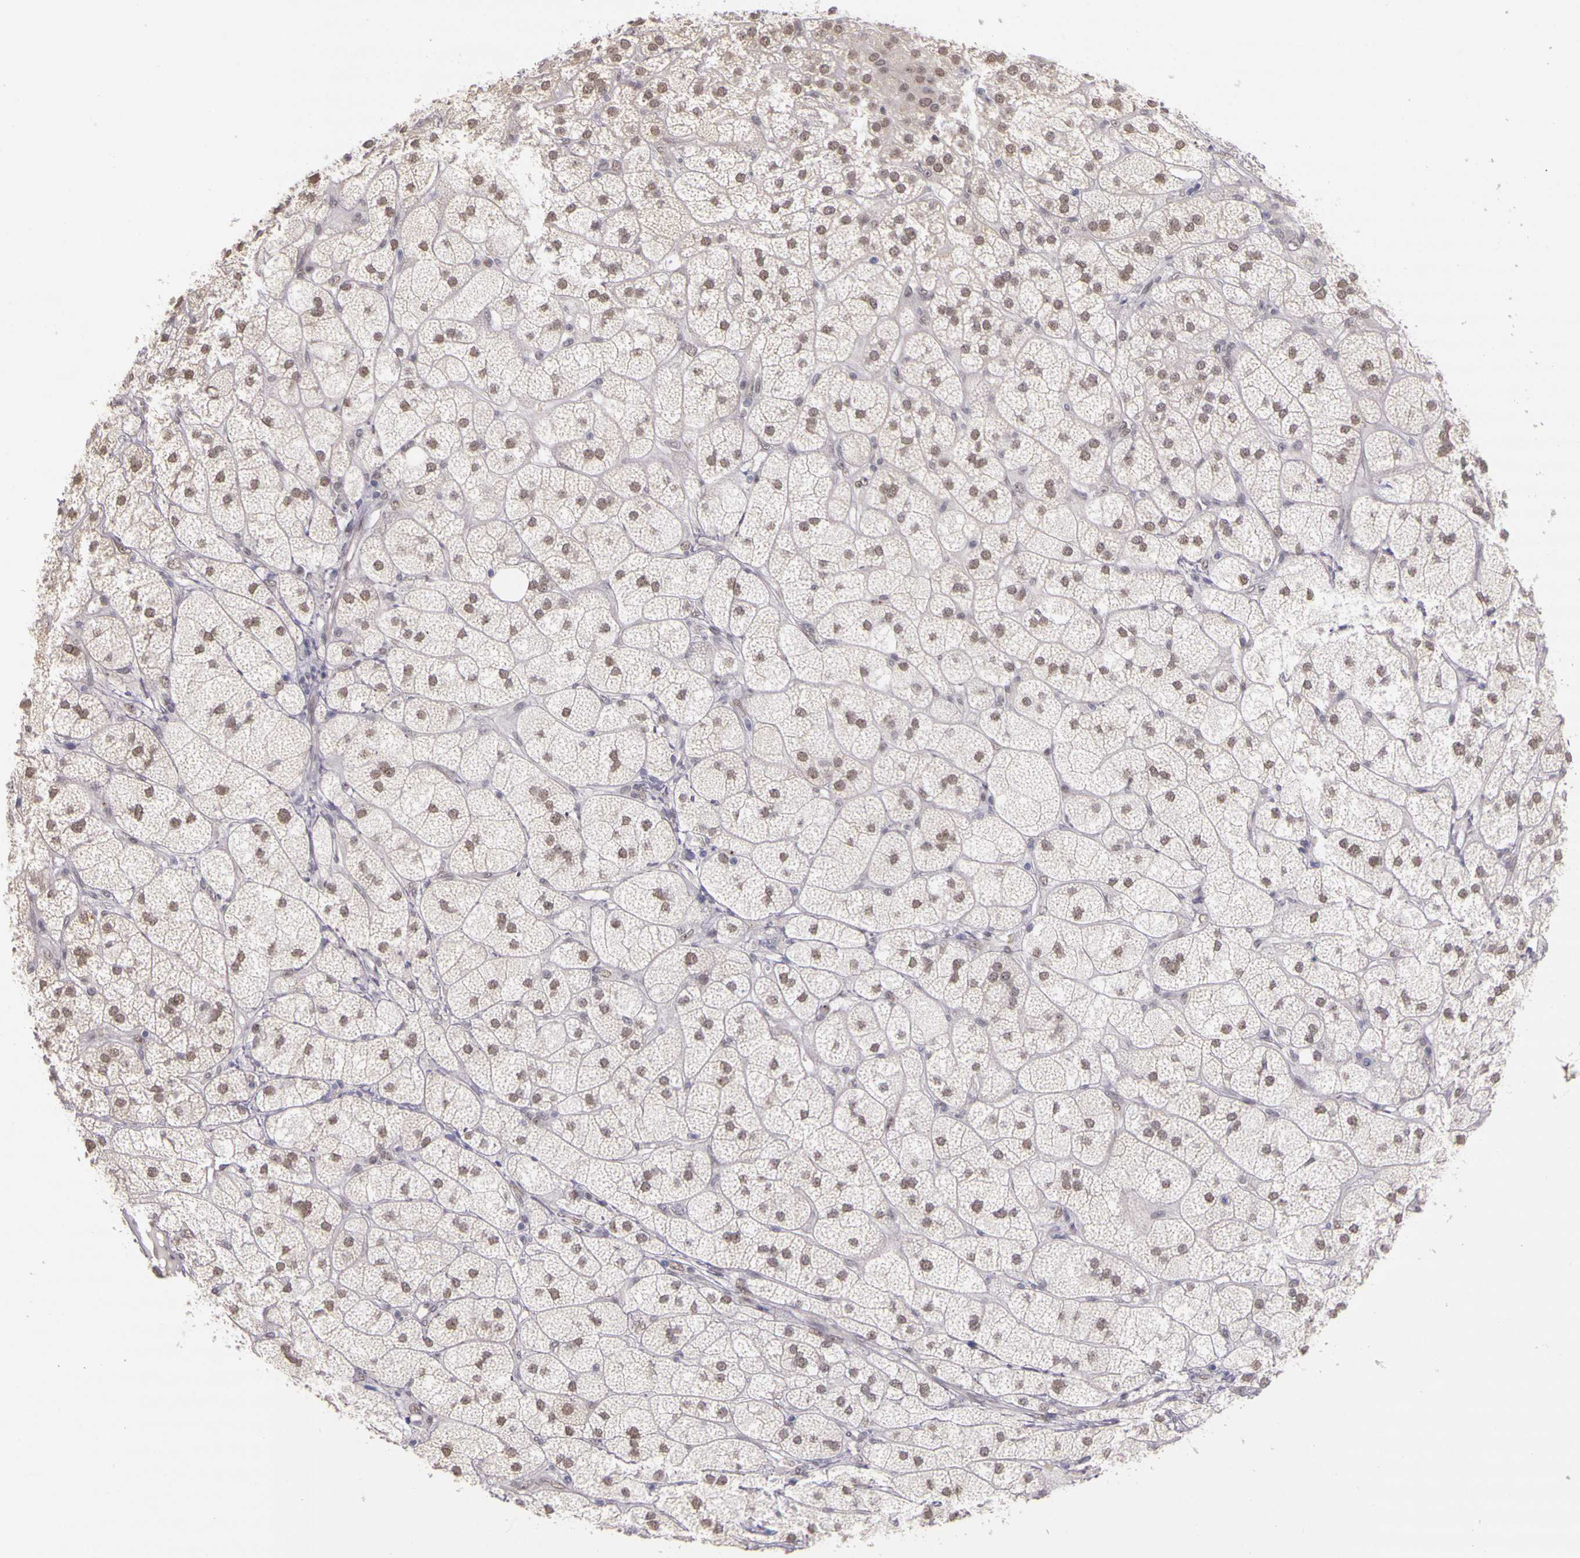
{"staining": {"intensity": "moderate", "quantity": ">75%", "location": "cytoplasmic/membranous,nuclear"}, "tissue": "adrenal gland", "cell_type": "Glandular cells", "image_type": "normal", "snomed": [{"axis": "morphology", "description": "Normal tissue, NOS"}, {"axis": "topography", "description": "Adrenal gland"}], "caption": "Immunohistochemical staining of unremarkable human adrenal gland demonstrates medium levels of moderate cytoplasmic/membranous,nuclear positivity in approximately >75% of glandular cells.", "gene": "WDR13", "patient": {"sex": "female", "age": 60}}